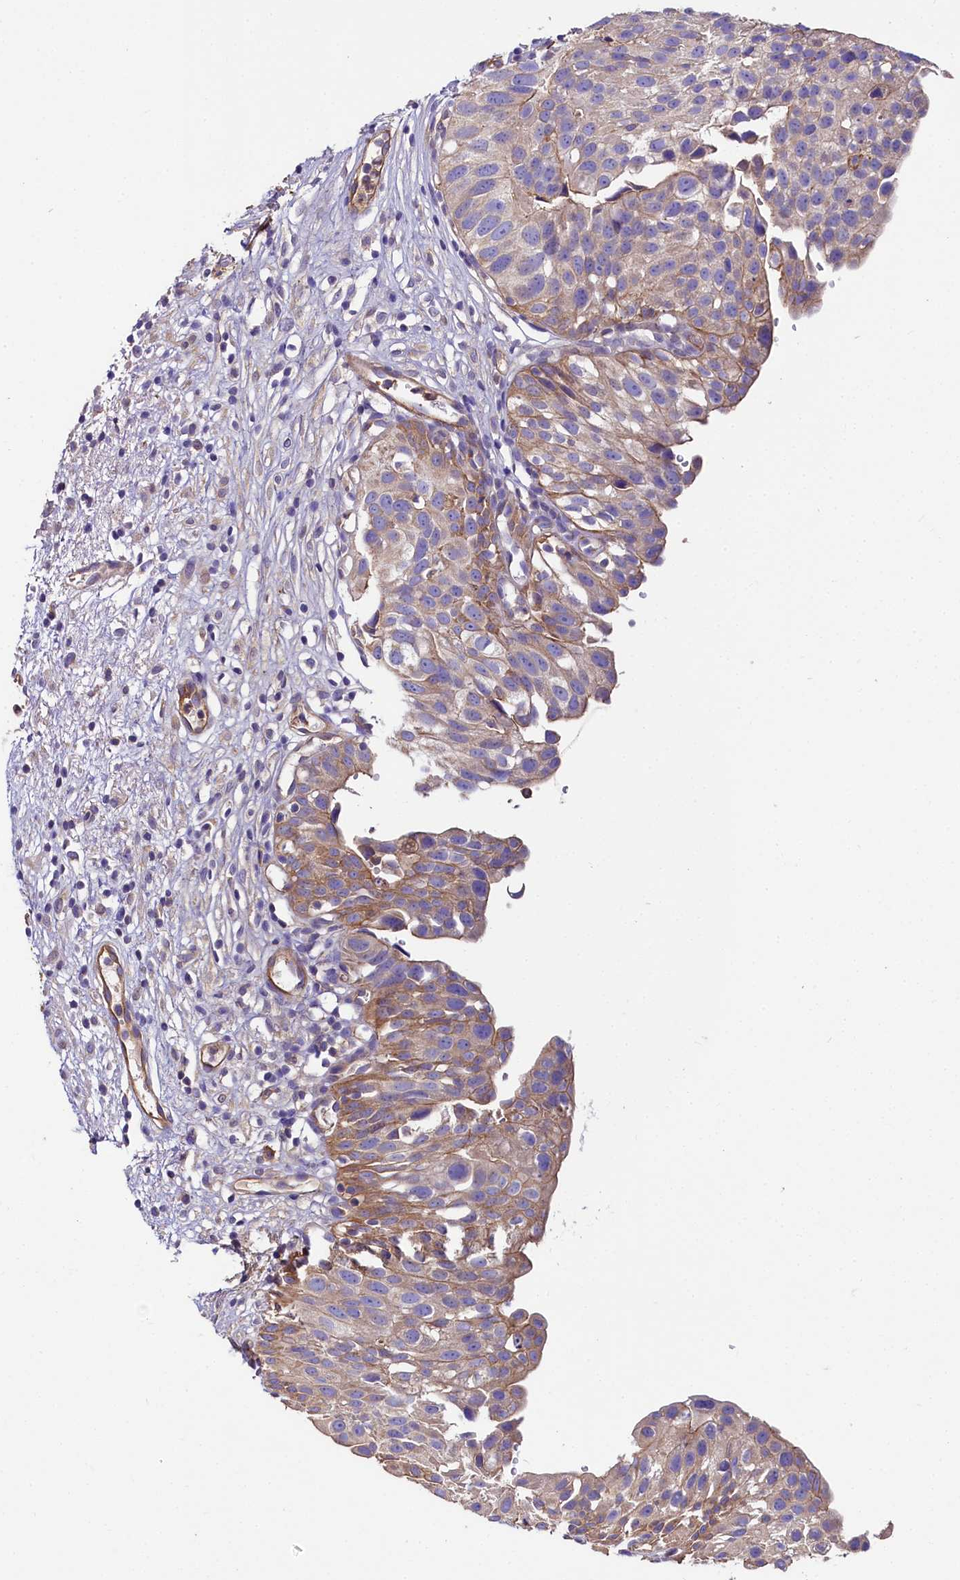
{"staining": {"intensity": "moderate", "quantity": "25%-75%", "location": "cytoplasmic/membranous"}, "tissue": "urinary bladder", "cell_type": "Urothelial cells", "image_type": "normal", "snomed": [{"axis": "morphology", "description": "Normal tissue, NOS"}, {"axis": "topography", "description": "Urinary bladder"}], "caption": "Protein expression analysis of normal urinary bladder demonstrates moderate cytoplasmic/membranous positivity in approximately 25%-75% of urothelial cells.", "gene": "FCHSD2", "patient": {"sex": "male", "age": 51}}